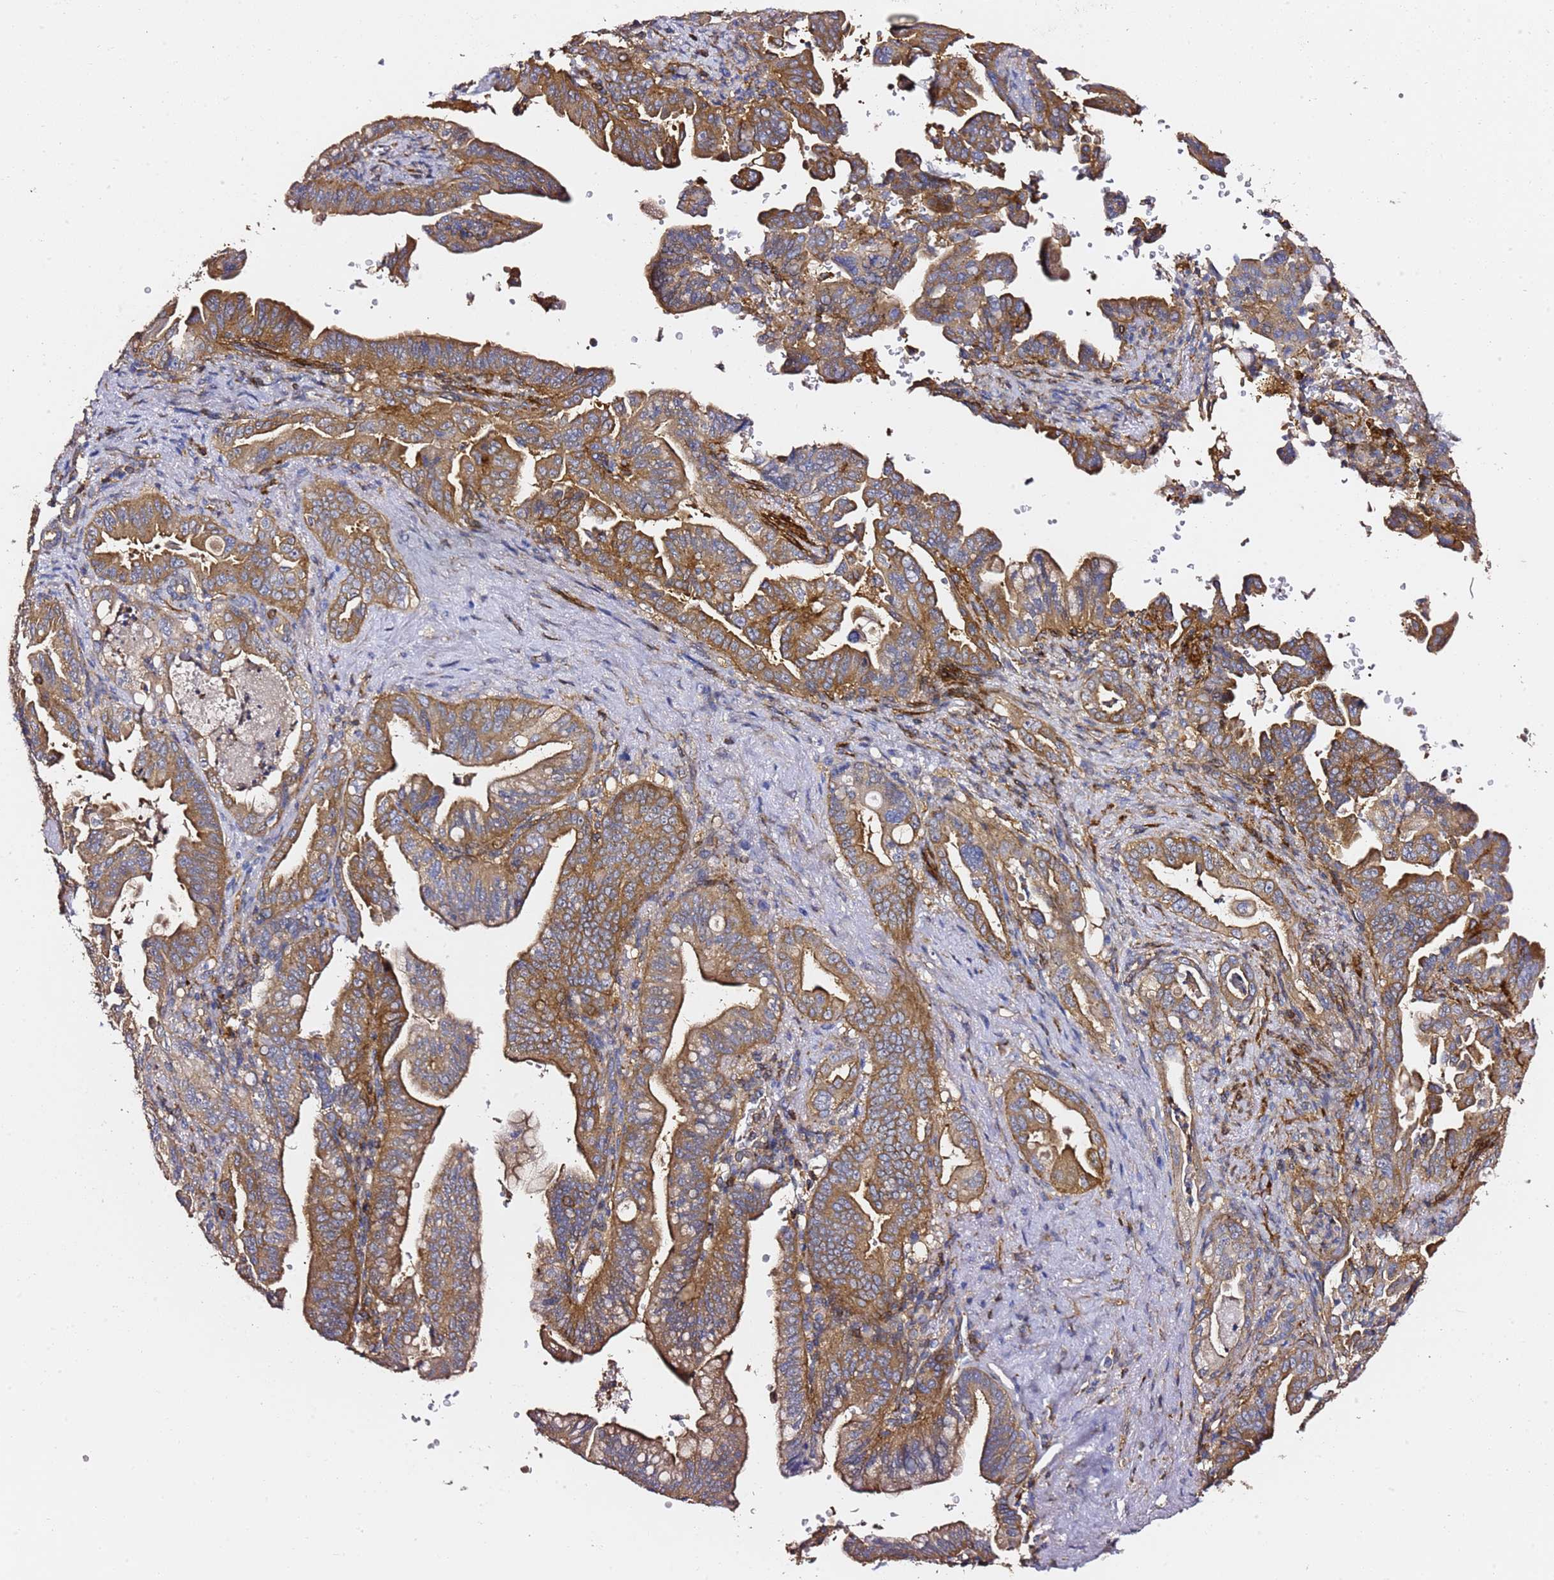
{"staining": {"intensity": "moderate", "quantity": ">75%", "location": "cytoplasmic/membranous"}, "tissue": "pancreatic cancer", "cell_type": "Tumor cells", "image_type": "cancer", "snomed": [{"axis": "morphology", "description": "Adenocarcinoma, NOS"}, {"axis": "topography", "description": "Pancreas"}], "caption": "An image showing moderate cytoplasmic/membranous expression in approximately >75% of tumor cells in pancreatic cancer, as visualized by brown immunohistochemical staining.", "gene": "ZFP36L2", "patient": {"sex": "male", "age": 70}}